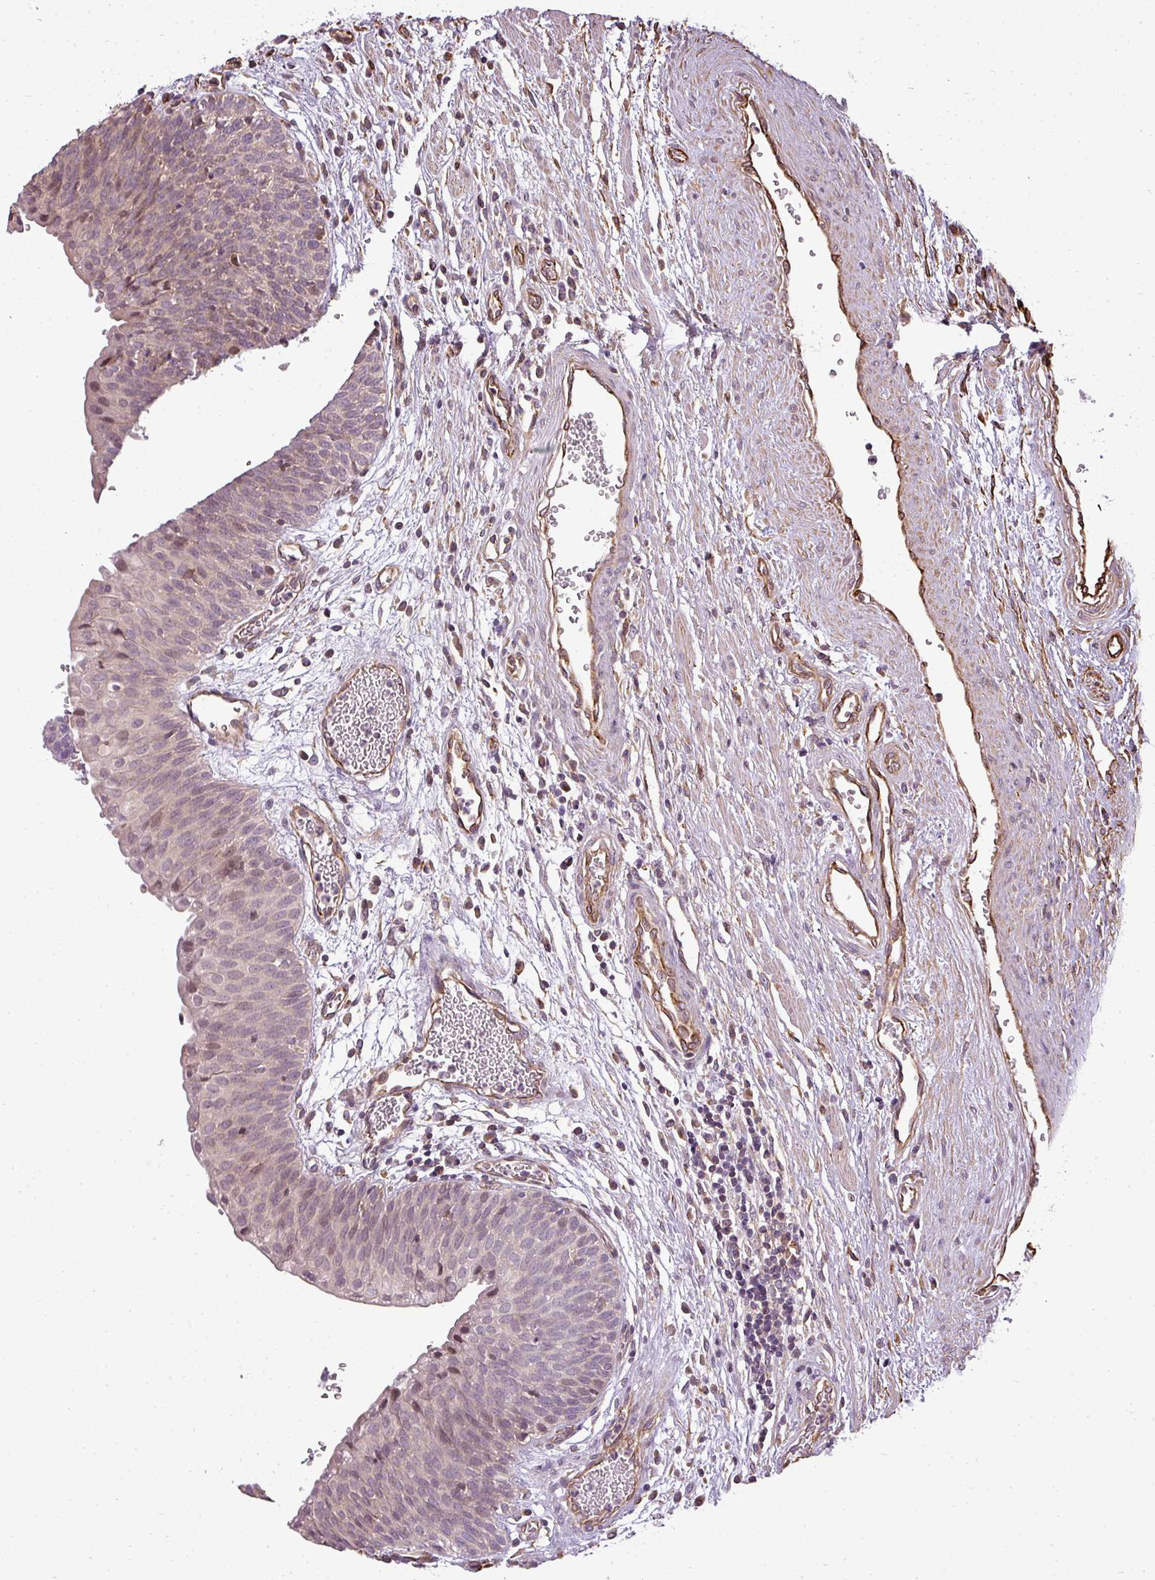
{"staining": {"intensity": "moderate", "quantity": "<25%", "location": "cytoplasmic/membranous,nuclear"}, "tissue": "urinary bladder", "cell_type": "Urothelial cells", "image_type": "normal", "snomed": [{"axis": "morphology", "description": "Normal tissue, NOS"}, {"axis": "topography", "description": "Urinary bladder"}], "caption": "Protein expression analysis of benign urinary bladder exhibits moderate cytoplasmic/membranous,nuclear positivity in about <25% of urothelial cells. The staining was performed using DAB, with brown indicating positive protein expression. Nuclei are stained blue with hematoxylin.", "gene": "PDRG1", "patient": {"sex": "male", "age": 55}}